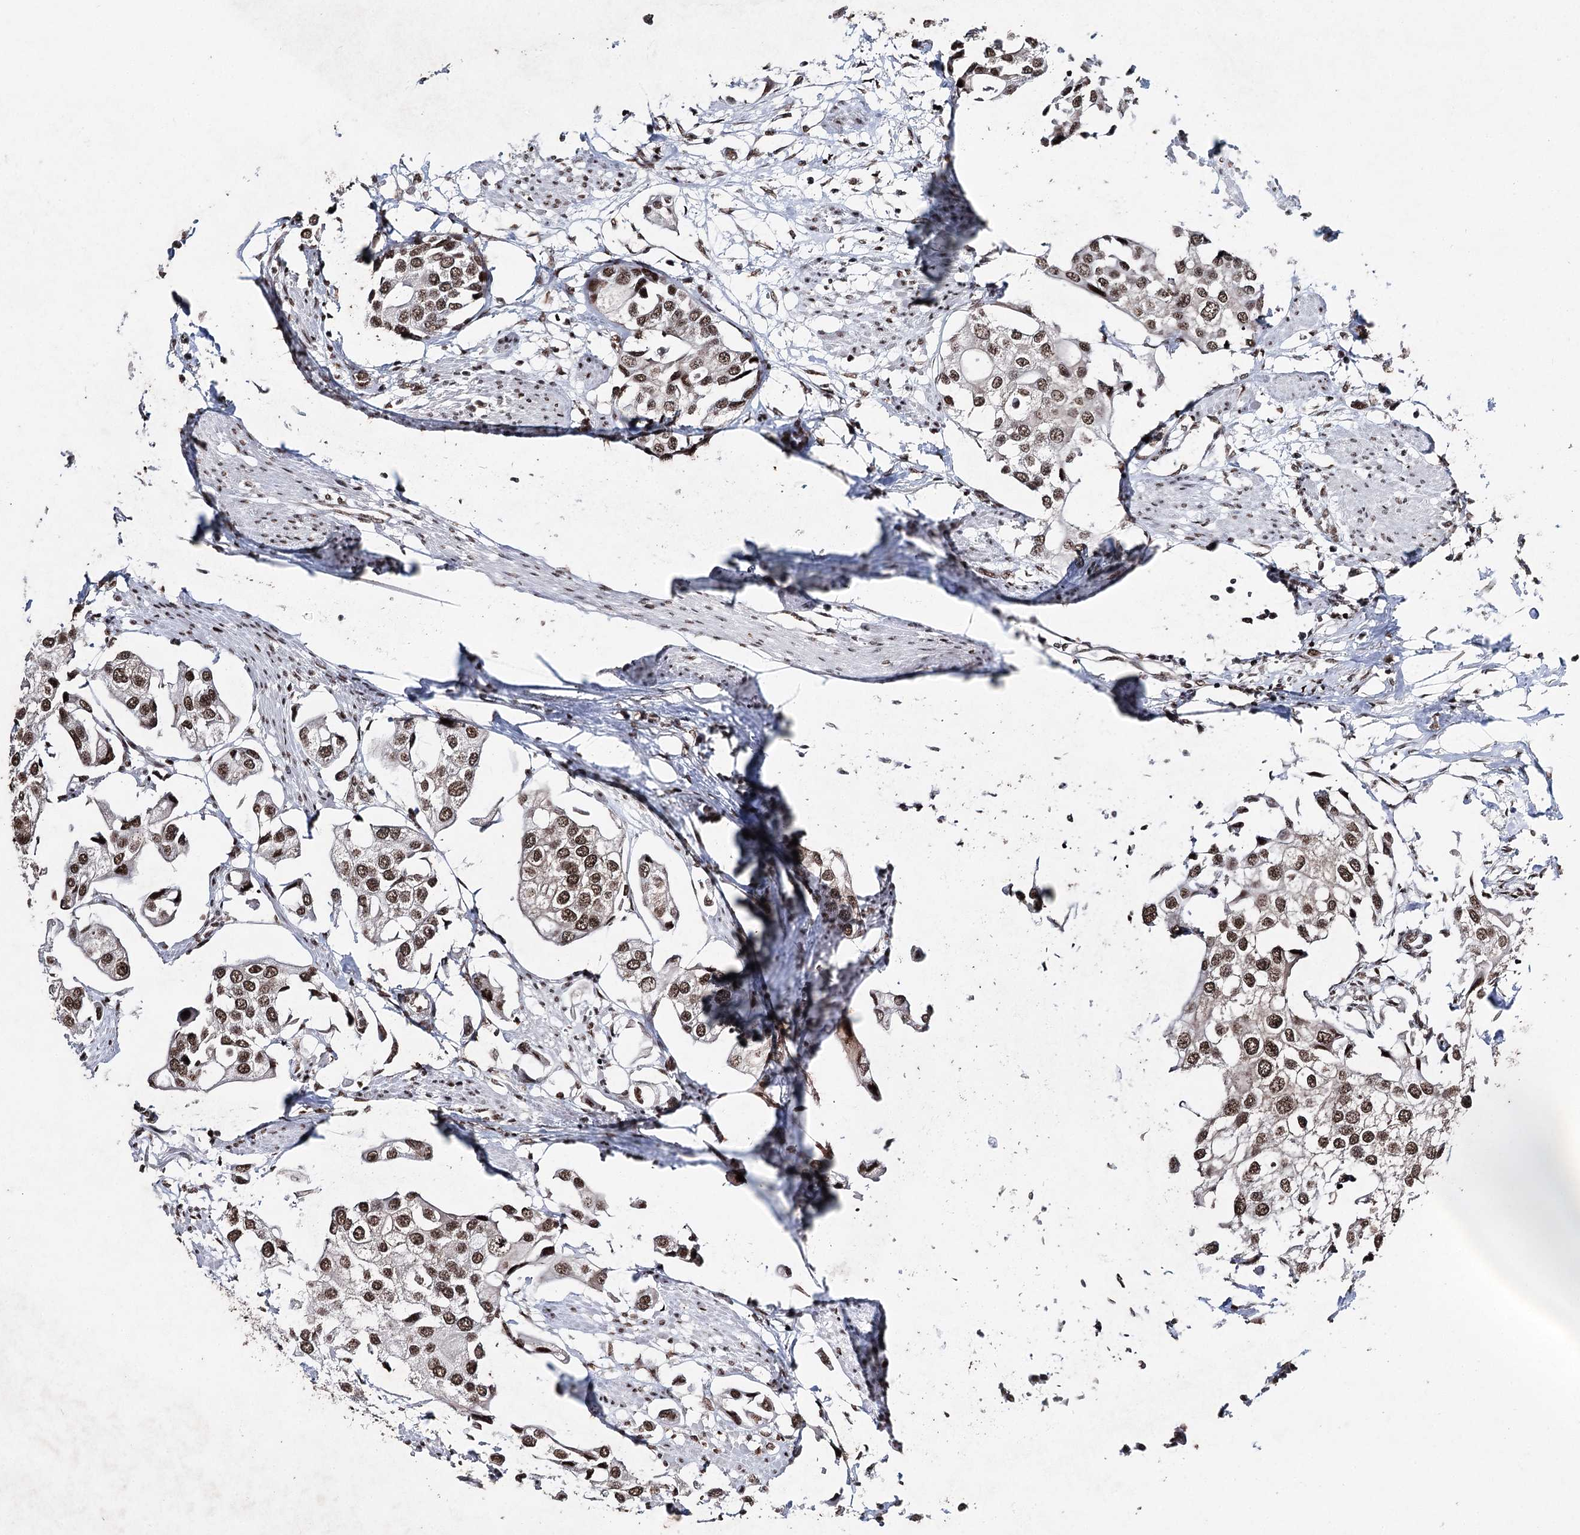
{"staining": {"intensity": "moderate", "quantity": ">75%", "location": "nuclear"}, "tissue": "urothelial cancer", "cell_type": "Tumor cells", "image_type": "cancer", "snomed": [{"axis": "morphology", "description": "Urothelial carcinoma, High grade"}, {"axis": "topography", "description": "Urinary bladder"}], "caption": "Immunohistochemistry (IHC) (DAB) staining of urothelial cancer reveals moderate nuclear protein staining in approximately >75% of tumor cells.", "gene": "PDCD4", "patient": {"sex": "male", "age": 64}}